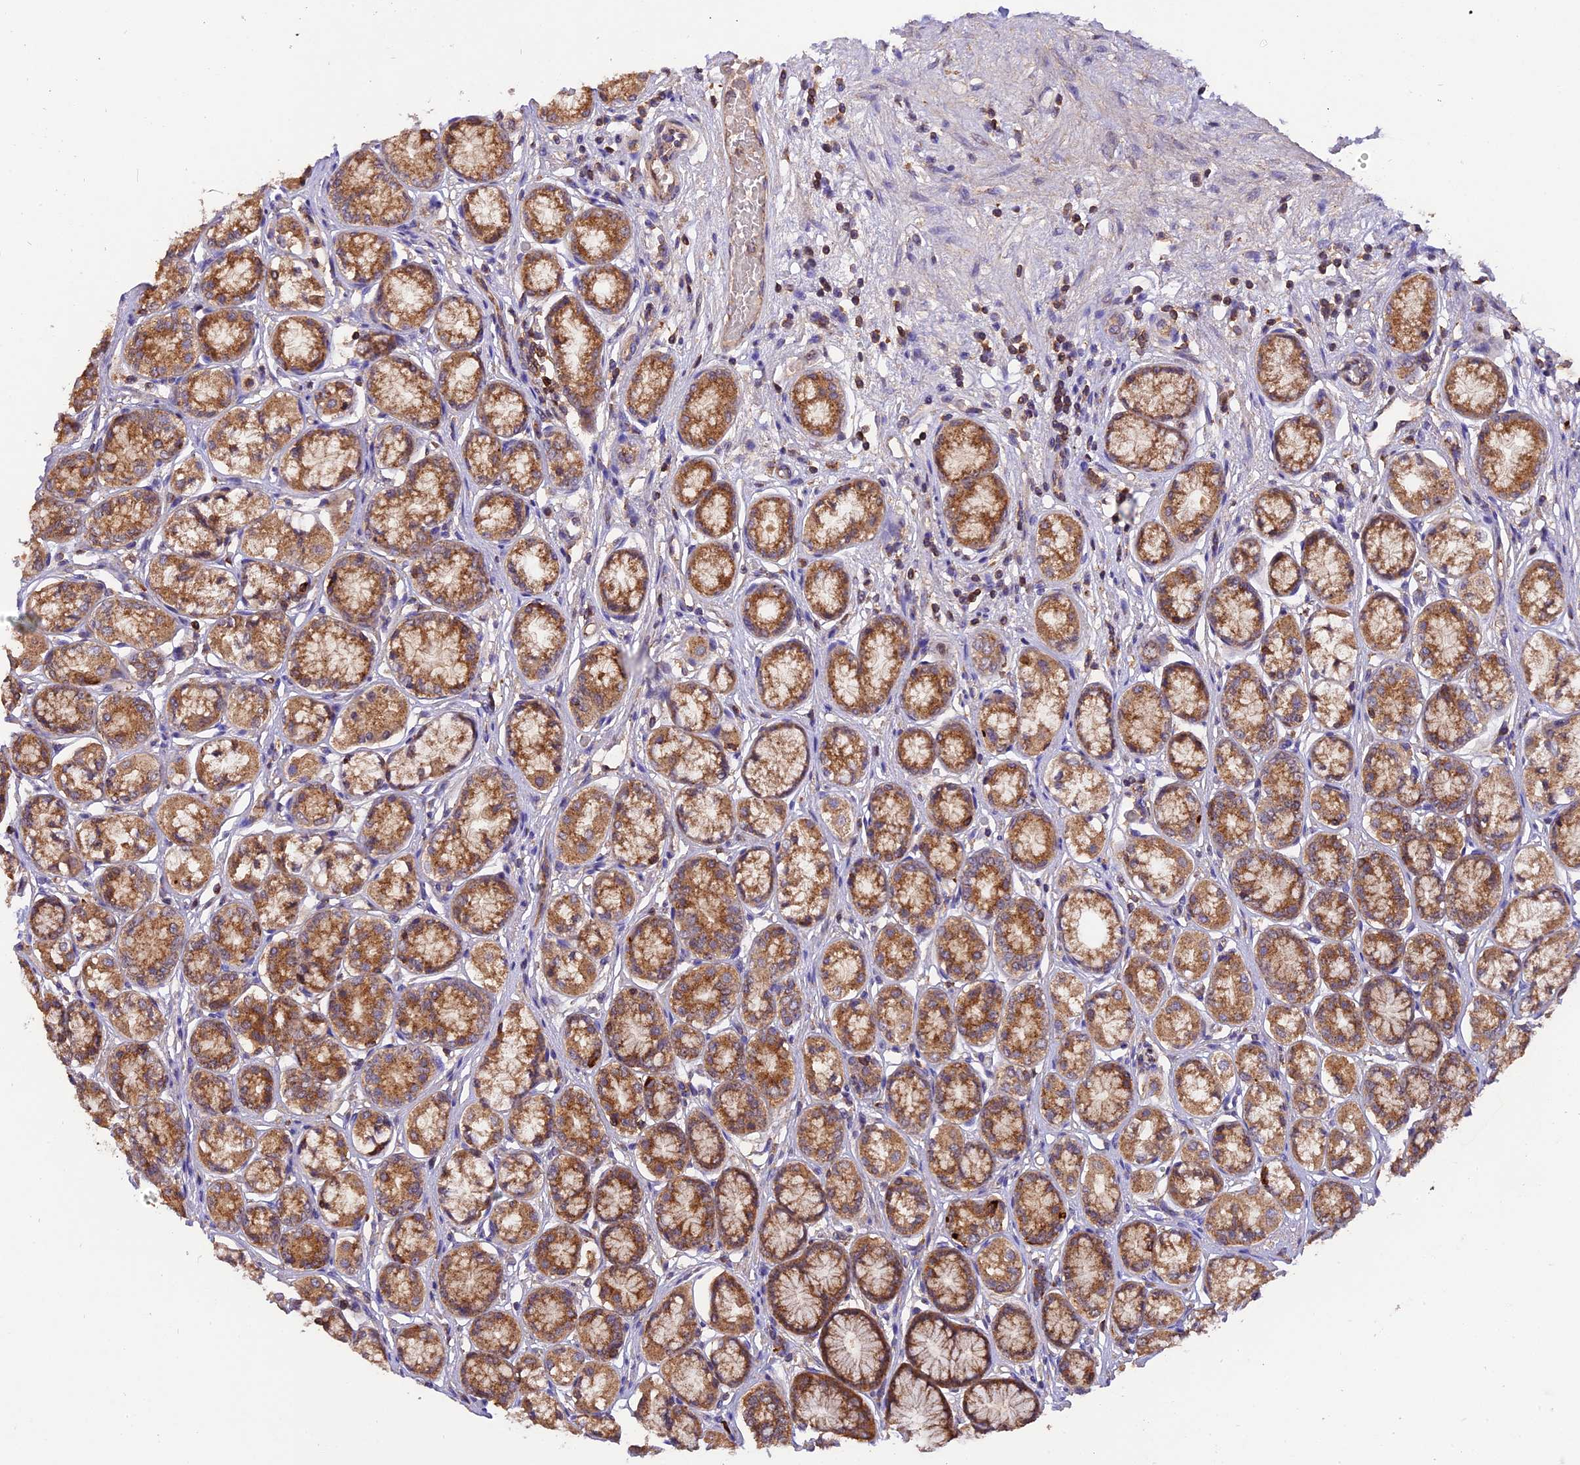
{"staining": {"intensity": "strong", "quantity": ">75%", "location": "cytoplasmic/membranous"}, "tissue": "stomach", "cell_type": "Glandular cells", "image_type": "normal", "snomed": [{"axis": "morphology", "description": "Normal tissue, NOS"}, {"axis": "morphology", "description": "Adenocarcinoma, NOS"}, {"axis": "morphology", "description": "Adenocarcinoma, High grade"}, {"axis": "topography", "description": "Stomach, upper"}, {"axis": "topography", "description": "Stomach"}], "caption": "High-magnification brightfield microscopy of unremarkable stomach stained with DAB (brown) and counterstained with hematoxylin (blue). glandular cells exhibit strong cytoplasmic/membranous staining is identified in about>75% of cells.", "gene": "PEX3", "patient": {"sex": "female", "age": 65}}